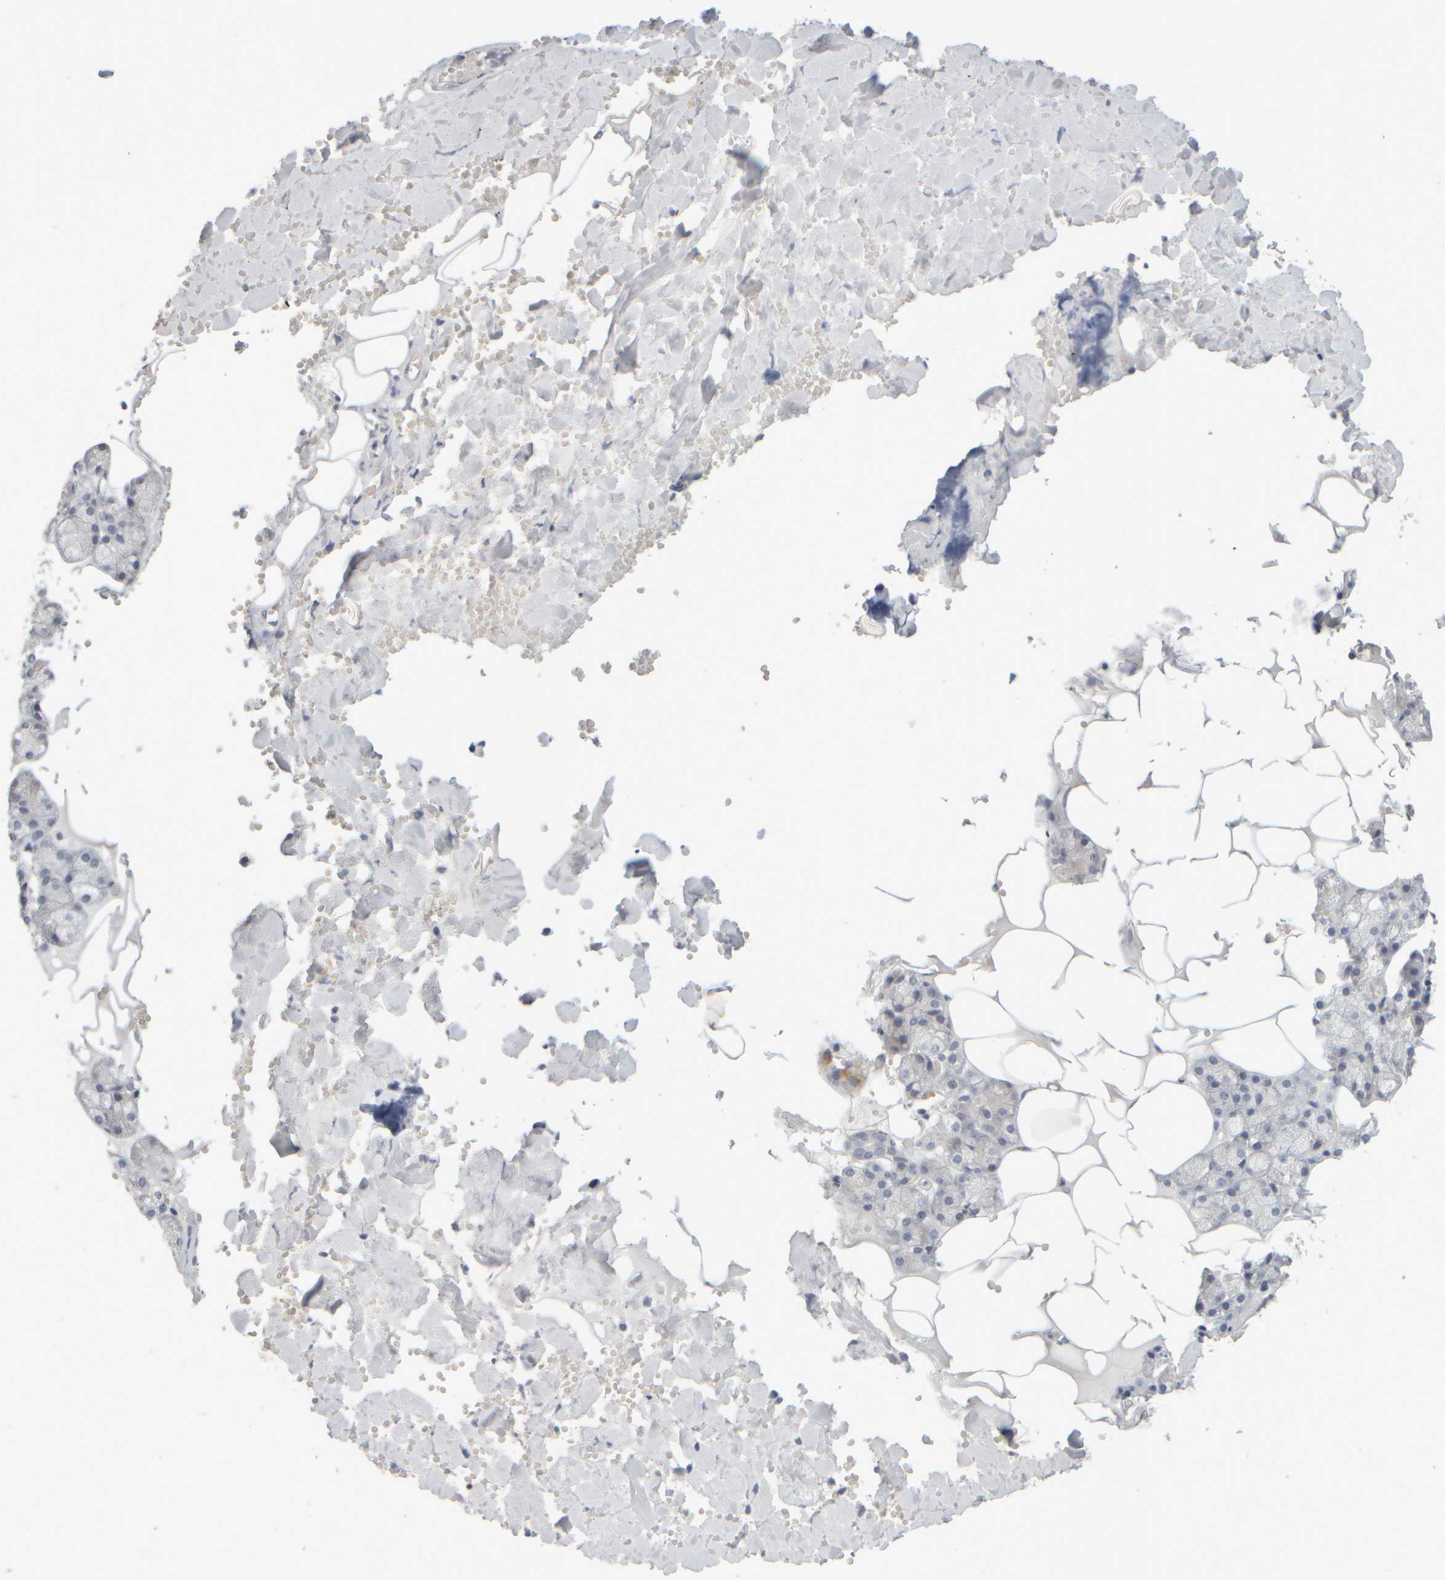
{"staining": {"intensity": "moderate", "quantity": "<25%", "location": "cytoplasmic/membranous"}, "tissue": "salivary gland", "cell_type": "Glandular cells", "image_type": "normal", "snomed": [{"axis": "morphology", "description": "Normal tissue, NOS"}, {"axis": "topography", "description": "Salivary gland"}], "caption": "Approximately <25% of glandular cells in unremarkable human salivary gland demonstrate moderate cytoplasmic/membranous protein staining as visualized by brown immunohistochemical staining.", "gene": "ZNF112", "patient": {"sex": "male", "age": 62}}